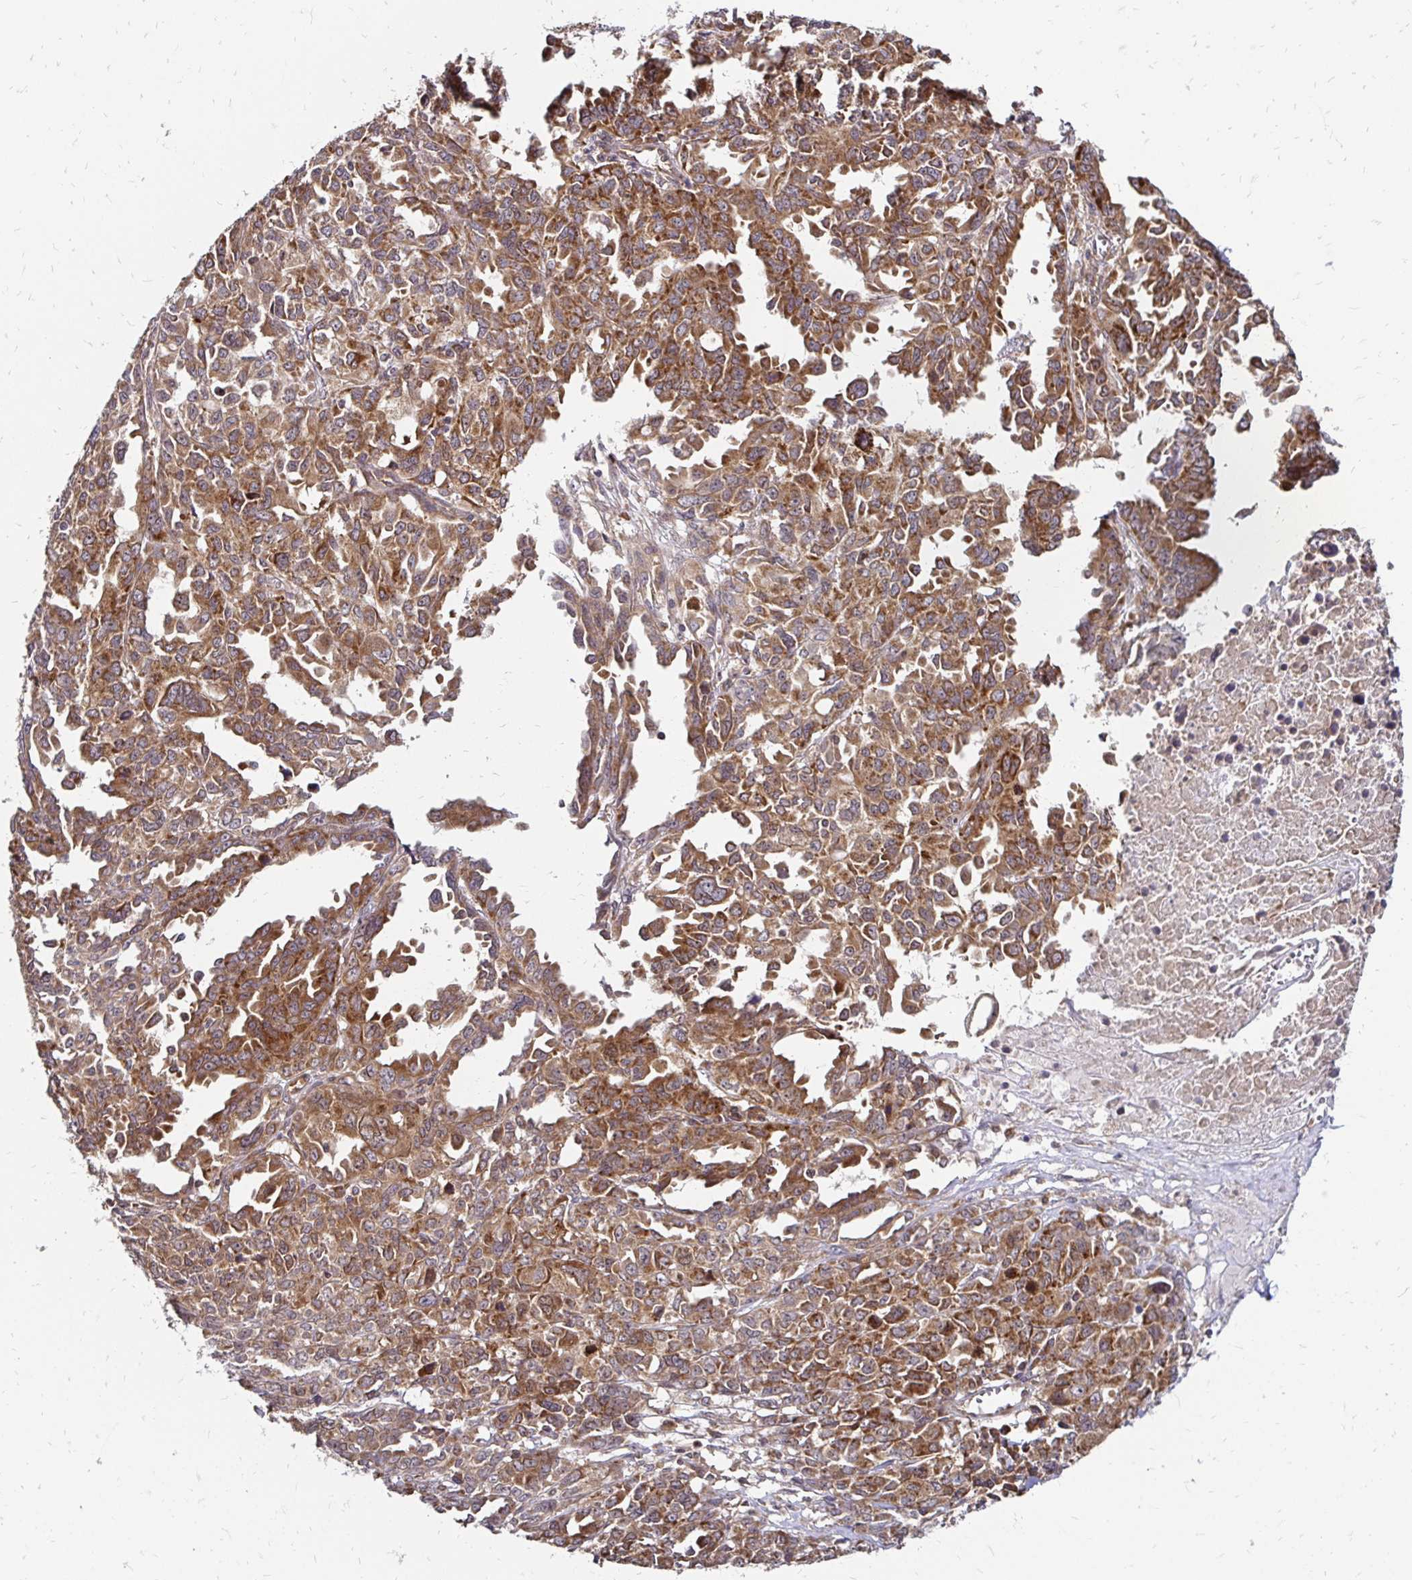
{"staining": {"intensity": "strong", "quantity": ">75%", "location": "cytoplasmic/membranous"}, "tissue": "ovarian cancer", "cell_type": "Tumor cells", "image_type": "cancer", "snomed": [{"axis": "morphology", "description": "Adenocarcinoma, NOS"}, {"axis": "morphology", "description": "Carcinoma, endometroid"}, {"axis": "topography", "description": "Ovary"}], "caption": "Ovarian cancer (adenocarcinoma) stained with DAB (3,3'-diaminobenzidine) immunohistochemistry (IHC) exhibits high levels of strong cytoplasmic/membranous staining in about >75% of tumor cells.", "gene": "ZW10", "patient": {"sex": "female", "age": 72}}